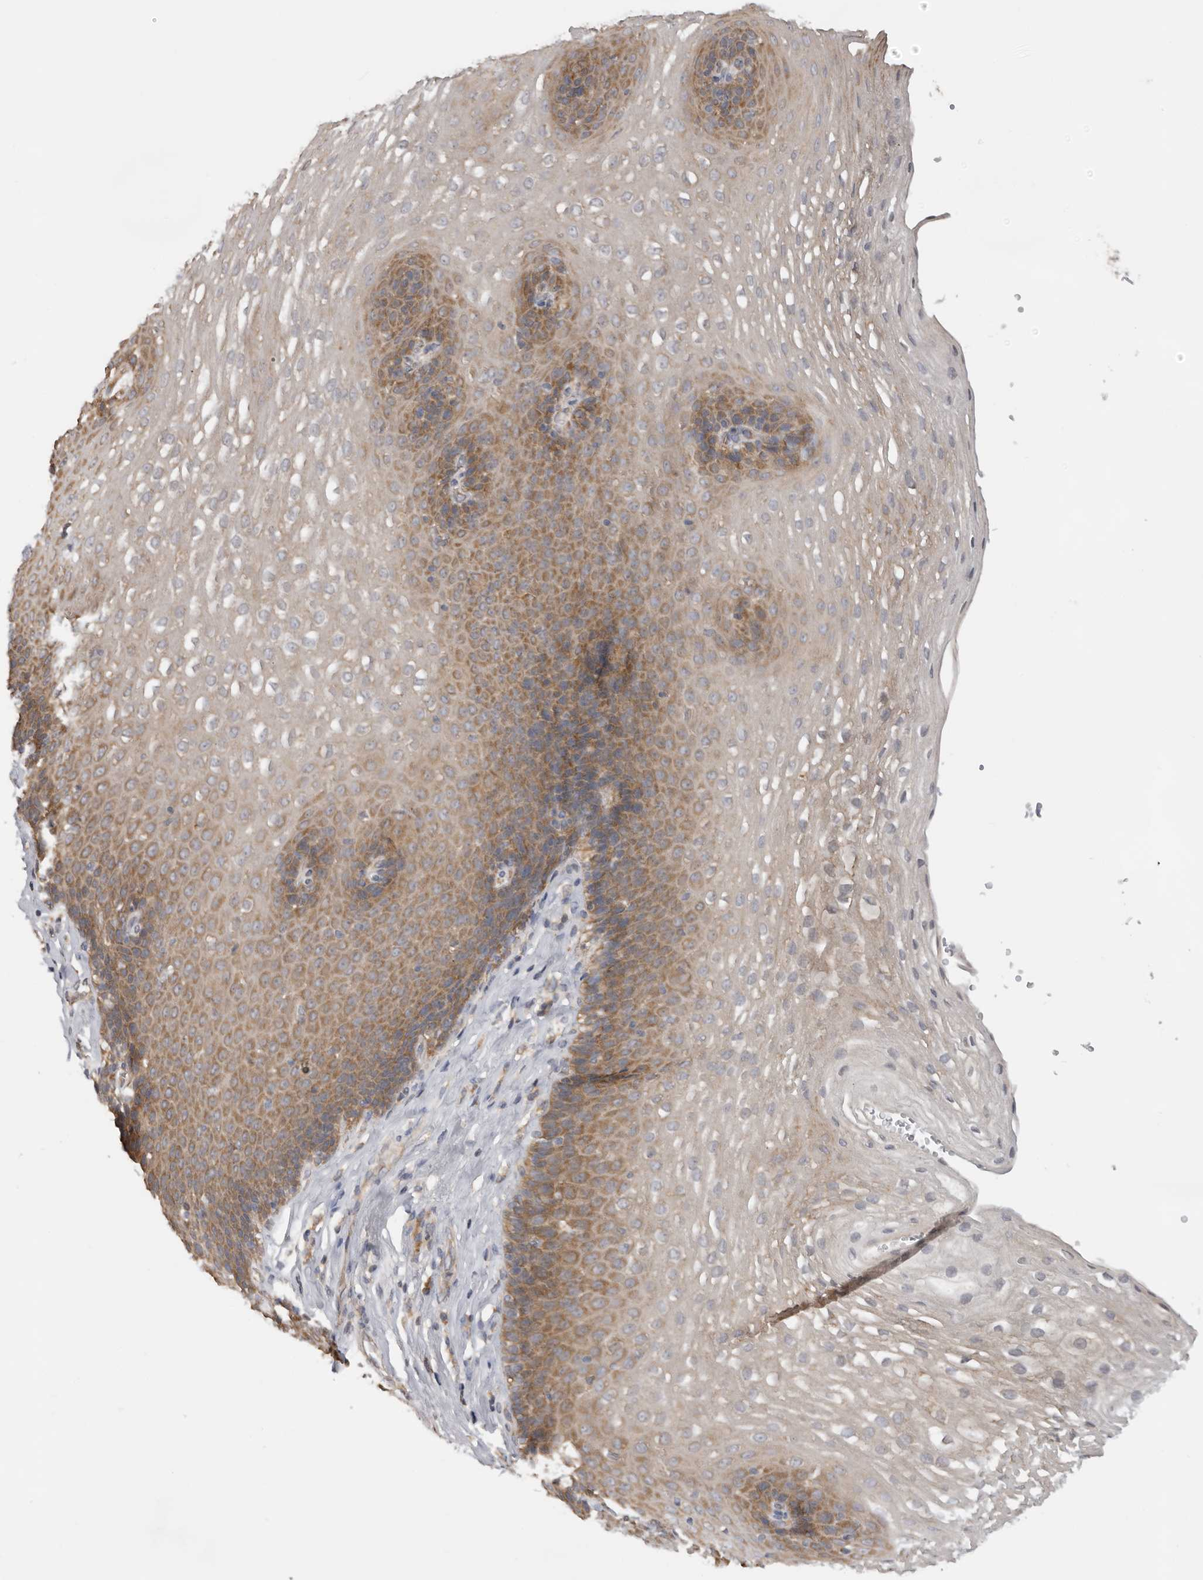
{"staining": {"intensity": "moderate", "quantity": "25%-75%", "location": "cytoplasmic/membranous"}, "tissue": "esophagus", "cell_type": "Squamous epithelial cells", "image_type": "normal", "snomed": [{"axis": "morphology", "description": "Normal tissue, NOS"}, {"axis": "topography", "description": "Esophagus"}], "caption": "Brown immunohistochemical staining in unremarkable esophagus exhibits moderate cytoplasmic/membranous expression in about 25%-75% of squamous epithelial cells. The protein is shown in brown color, while the nuclei are stained blue.", "gene": "PPP1R42", "patient": {"sex": "female", "age": 66}}